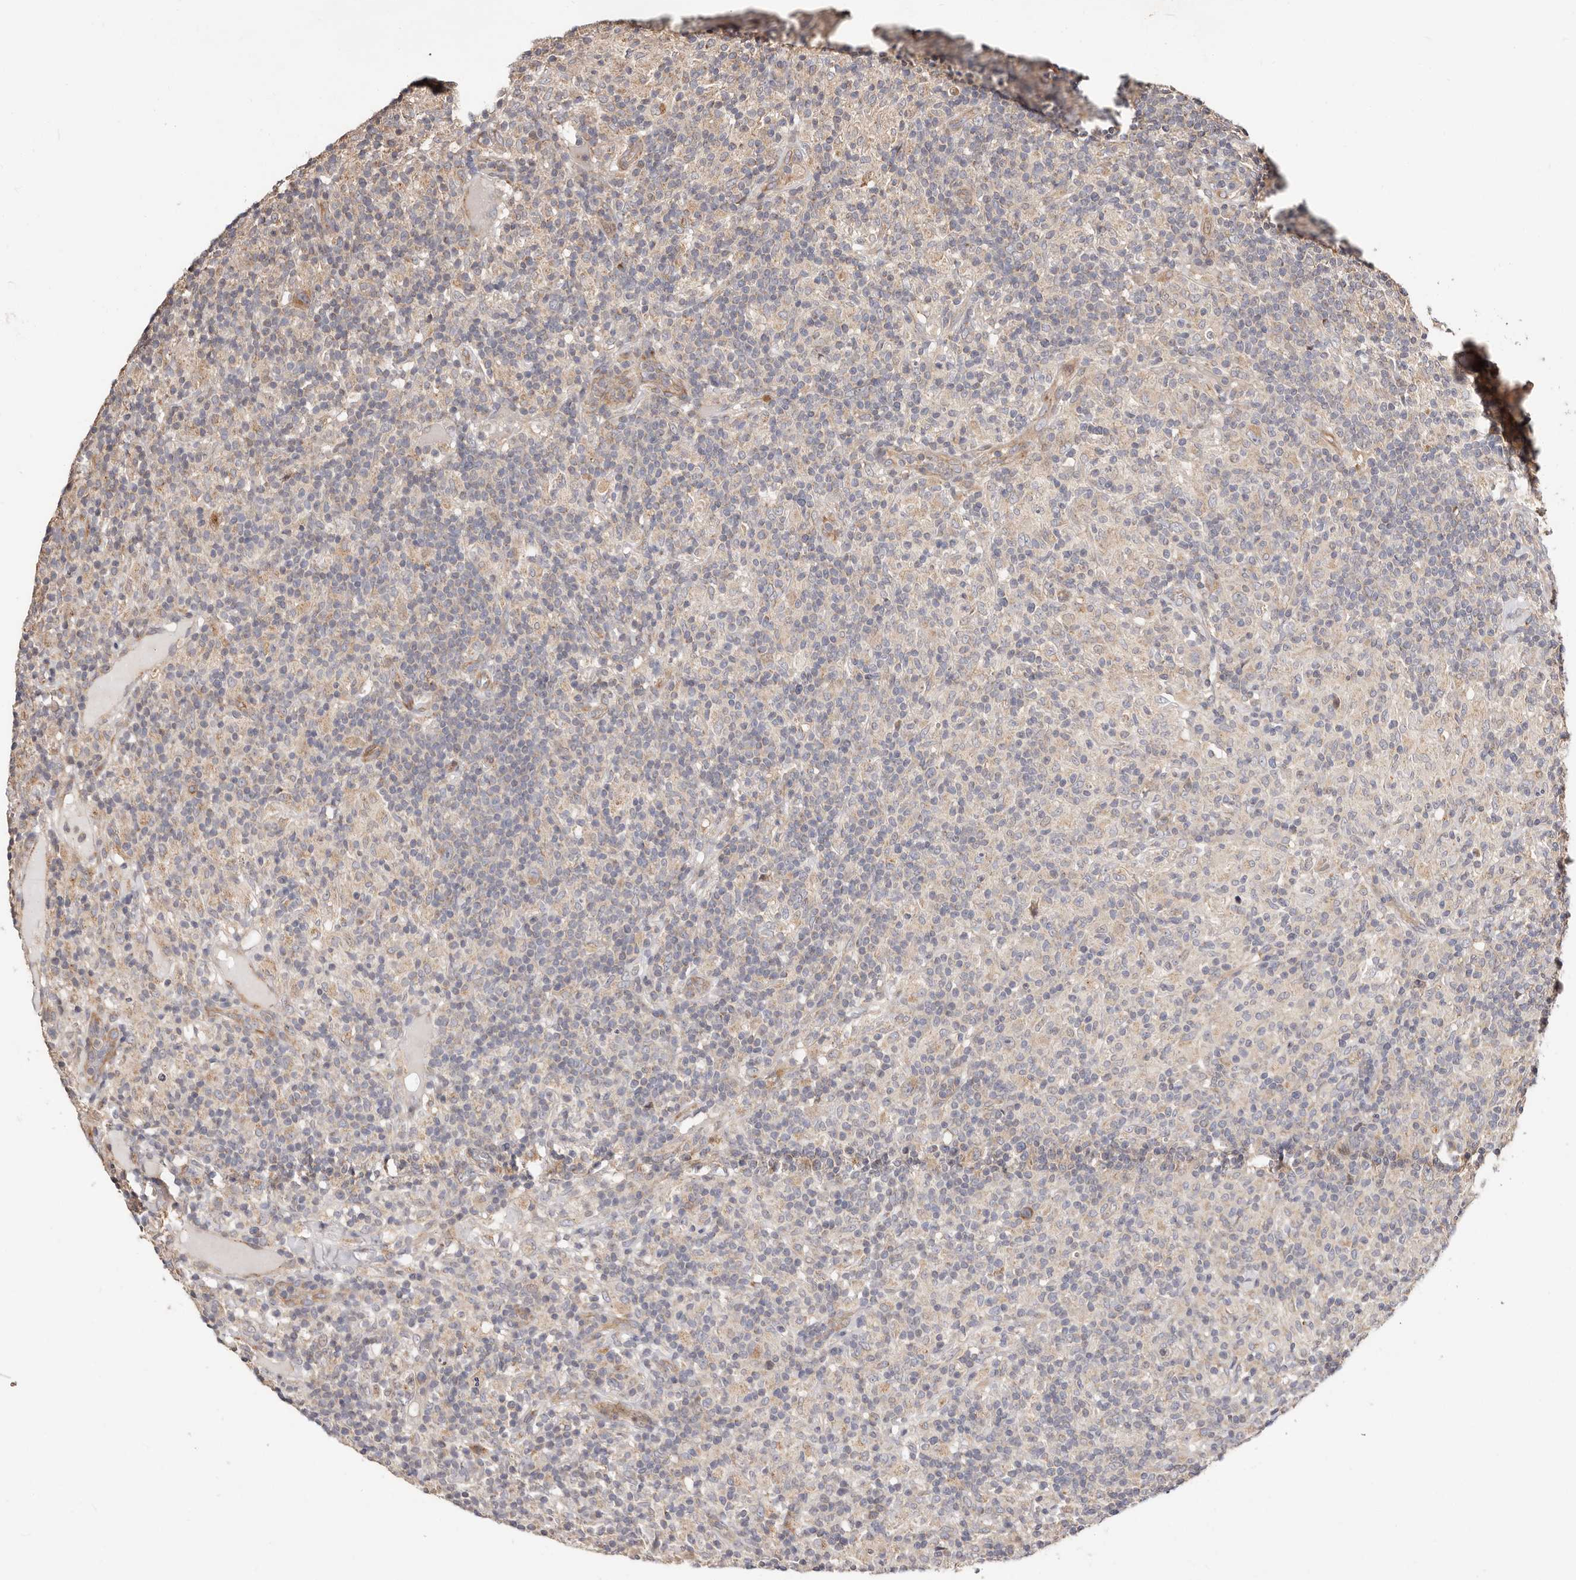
{"staining": {"intensity": "weak", "quantity": ">75%", "location": "cytoplasmic/membranous"}, "tissue": "lymphoma", "cell_type": "Tumor cells", "image_type": "cancer", "snomed": [{"axis": "morphology", "description": "Hodgkin's disease, NOS"}, {"axis": "topography", "description": "Lymph node"}], "caption": "Hodgkin's disease was stained to show a protein in brown. There is low levels of weak cytoplasmic/membranous expression in about >75% of tumor cells.", "gene": "USP33", "patient": {"sex": "male", "age": 70}}